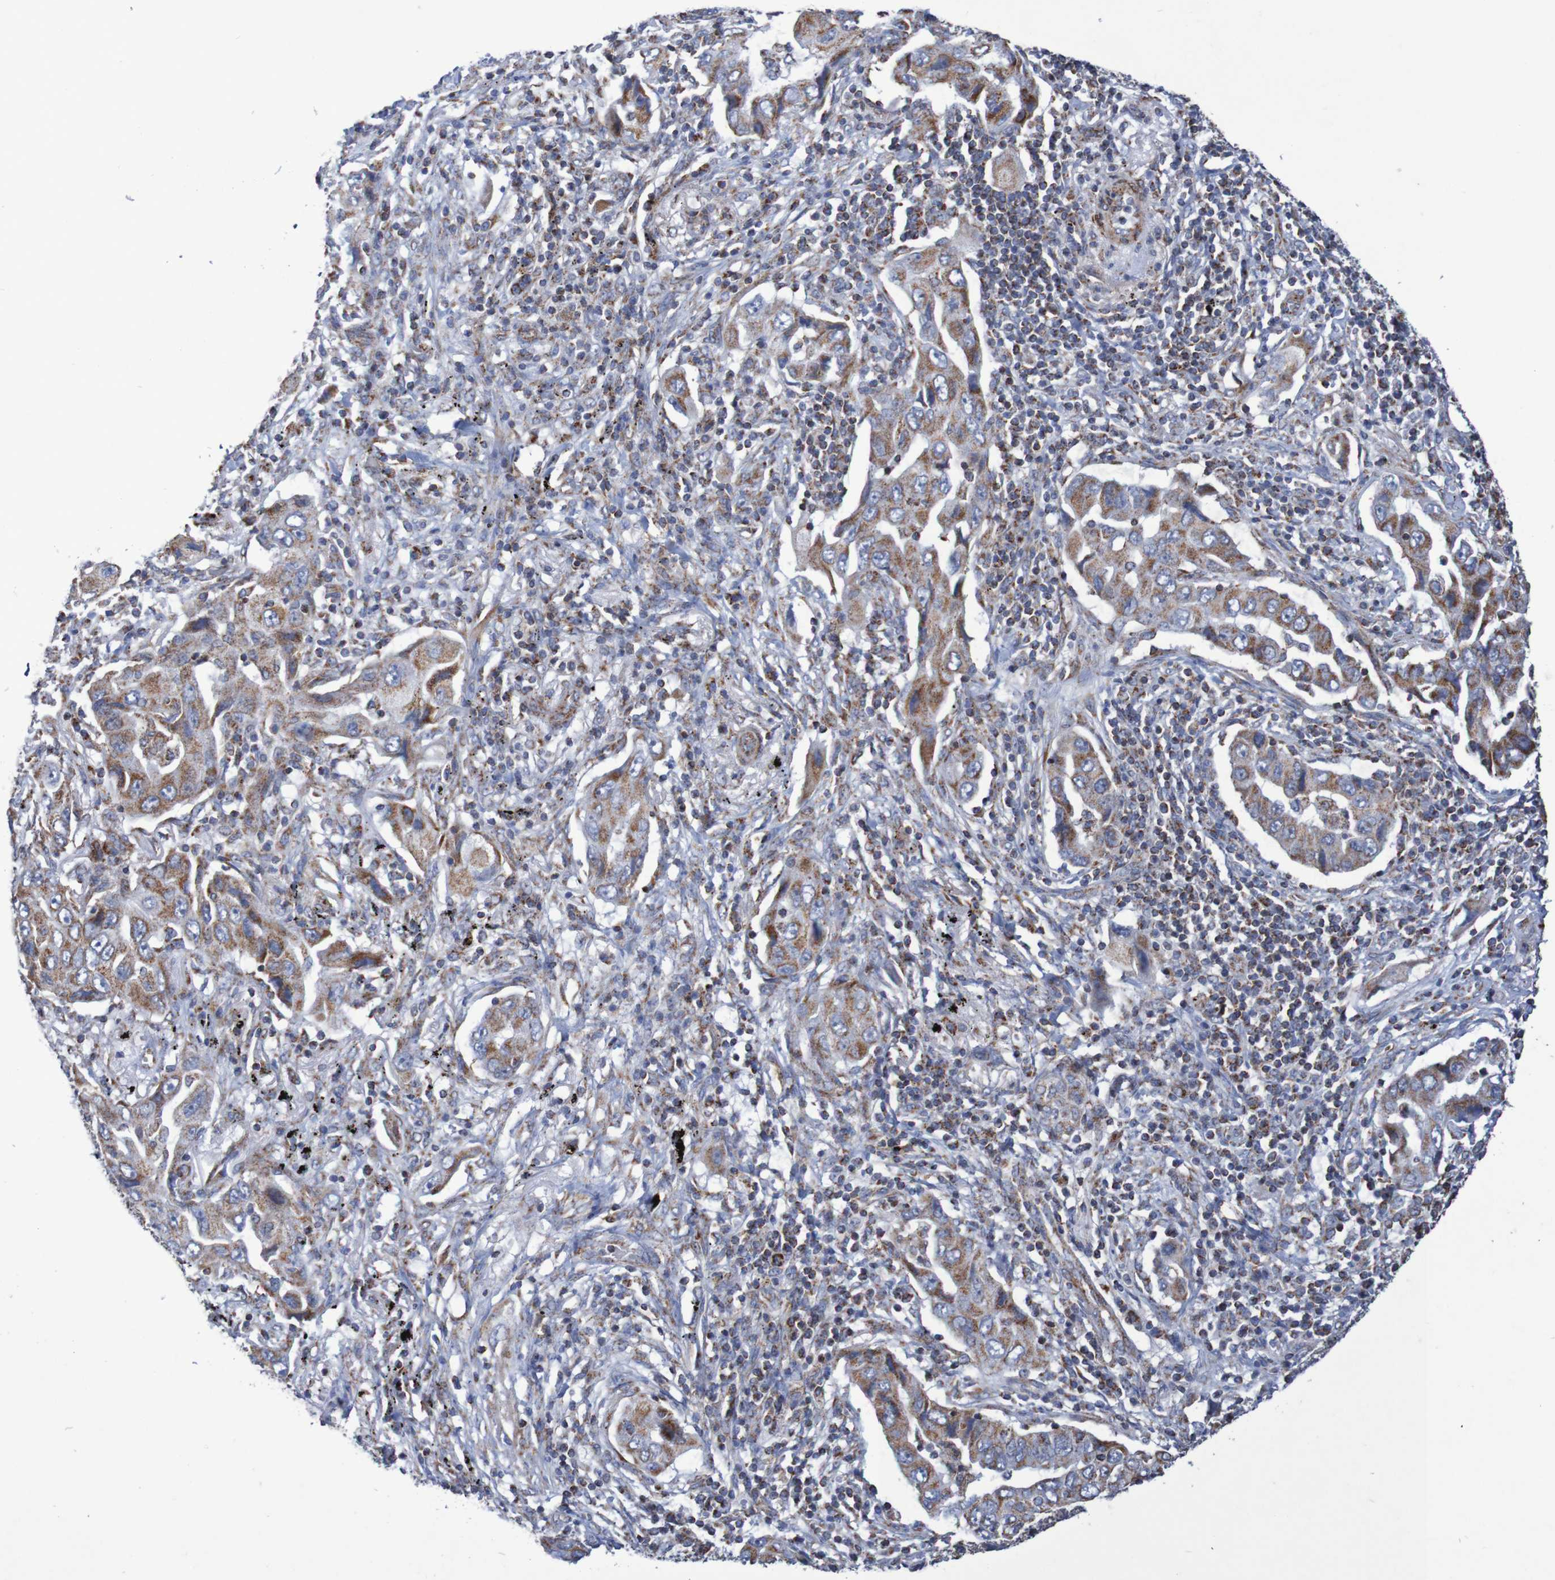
{"staining": {"intensity": "moderate", "quantity": ">75%", "location": "cytoplasmic/membranous"}, "tissue": "lung cancer", "cell_type": "Tumor cells", "image_type": "cancer", "snomed": [{"axis": "morphology", "description": "Adenocarcinoma, NOS"}, {"axis": "topography", "description": "Lung"}], "caption": "Protein expression analysis of human lung cancer (adenocarcinoma) reveals moderate cytoplasmic/membranous positivity in about >75% of tumor cells.", "gene": "MMEL1", "patient": {"sex": "female", "age": 65}}